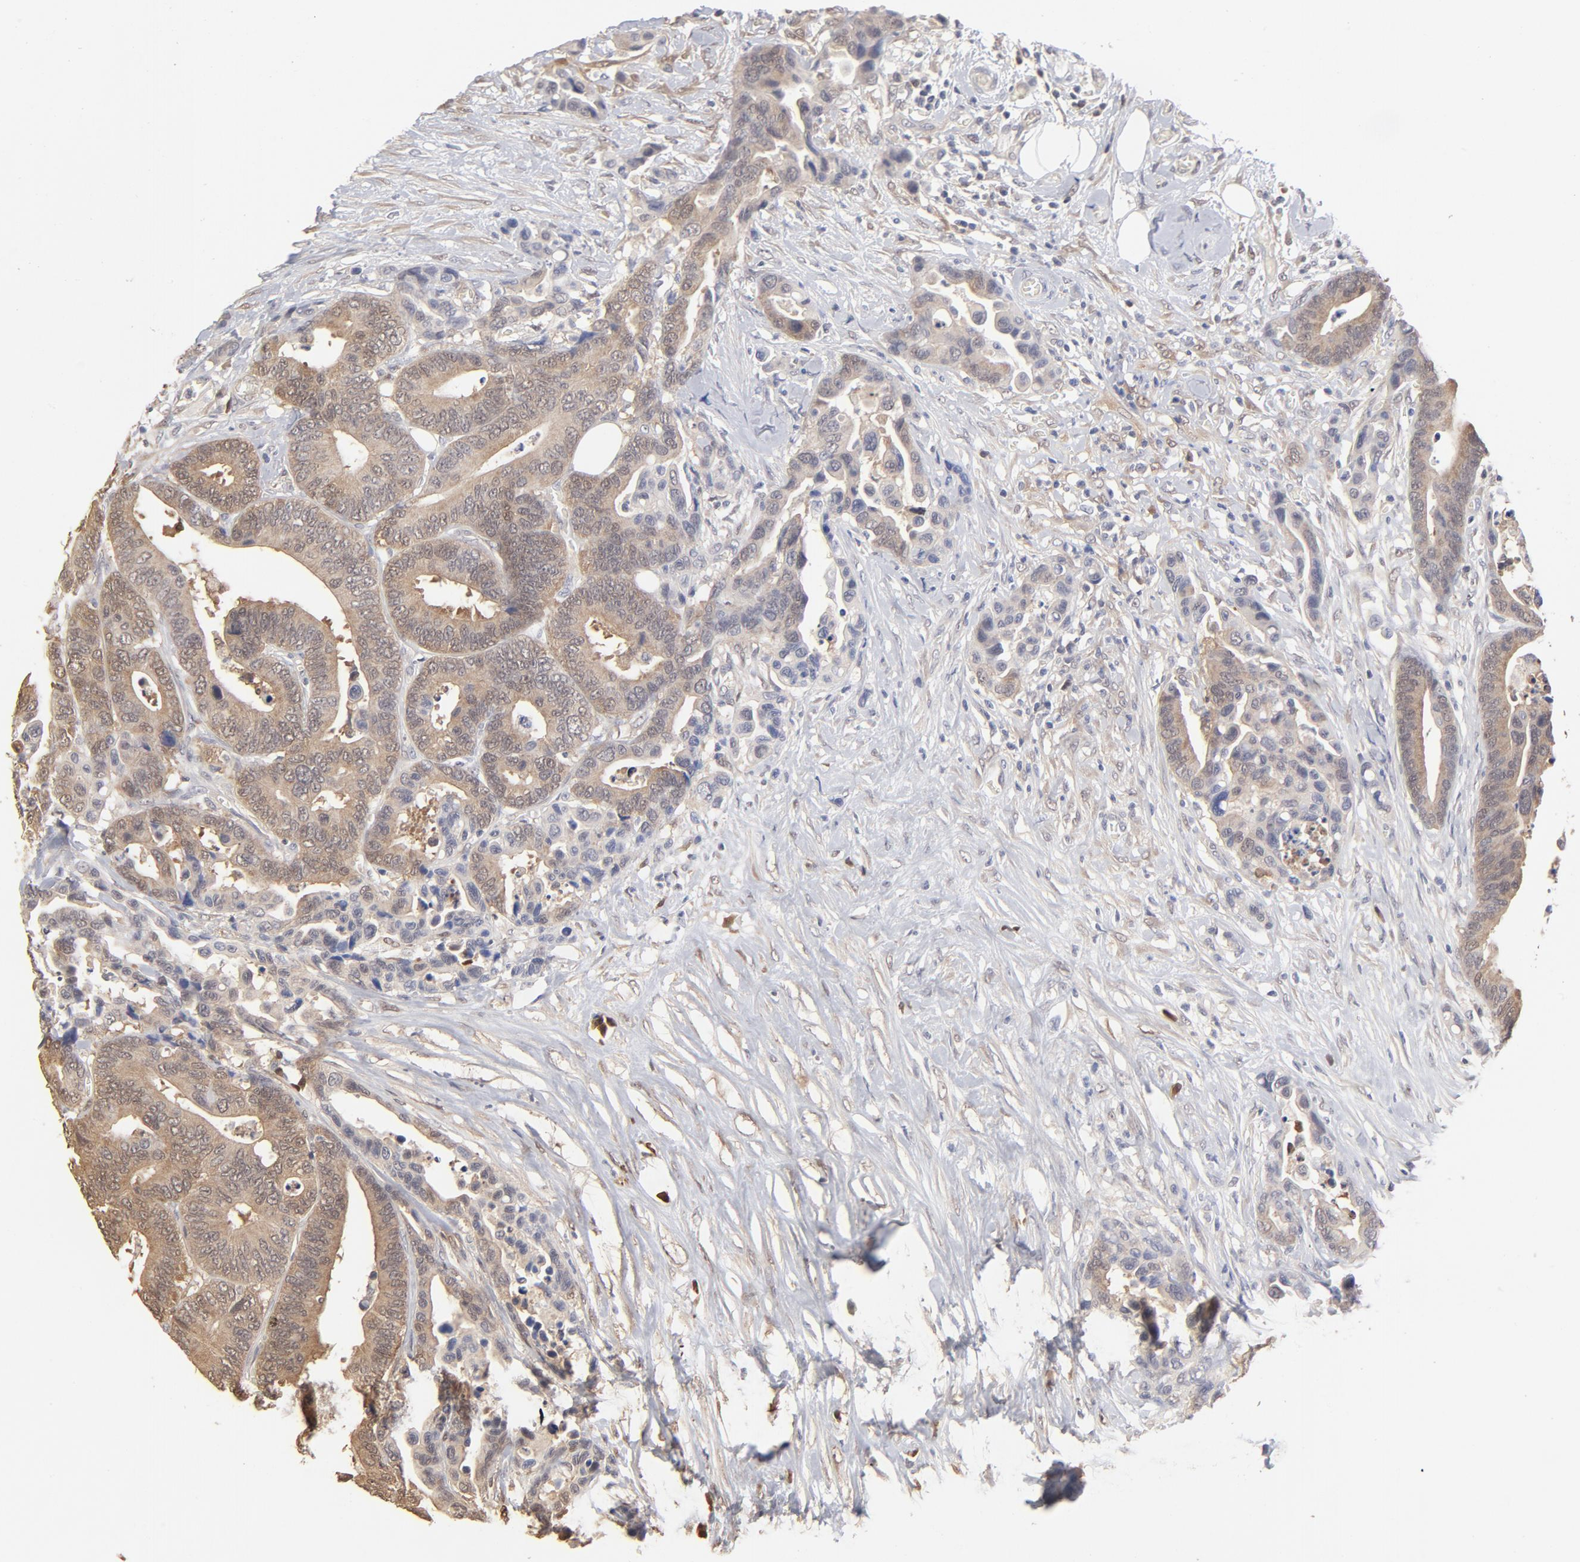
{"staining": {"intensity": "moderate", "quantity": ">75%", "location": "cytoplasmic/membranous"}, "tissue": "colorectal cancer", "cell_type": "Tumor cells", "image_type": "cancer", "snomed": [{"axis": "morphology", "description": "Adenocarcinoma, NOS"}, {"axis": "topography", "description": "Colon"}], "caption": "This micrograph shows immunohistochemistry (IHC) staining of human adenocarcinoma (colorectal), with medium moderate cytoplasmic/membranous positivity in about >75% of tumor cells.", "gene": "MIF", "patient": {"sex": "male", "age": 82}}